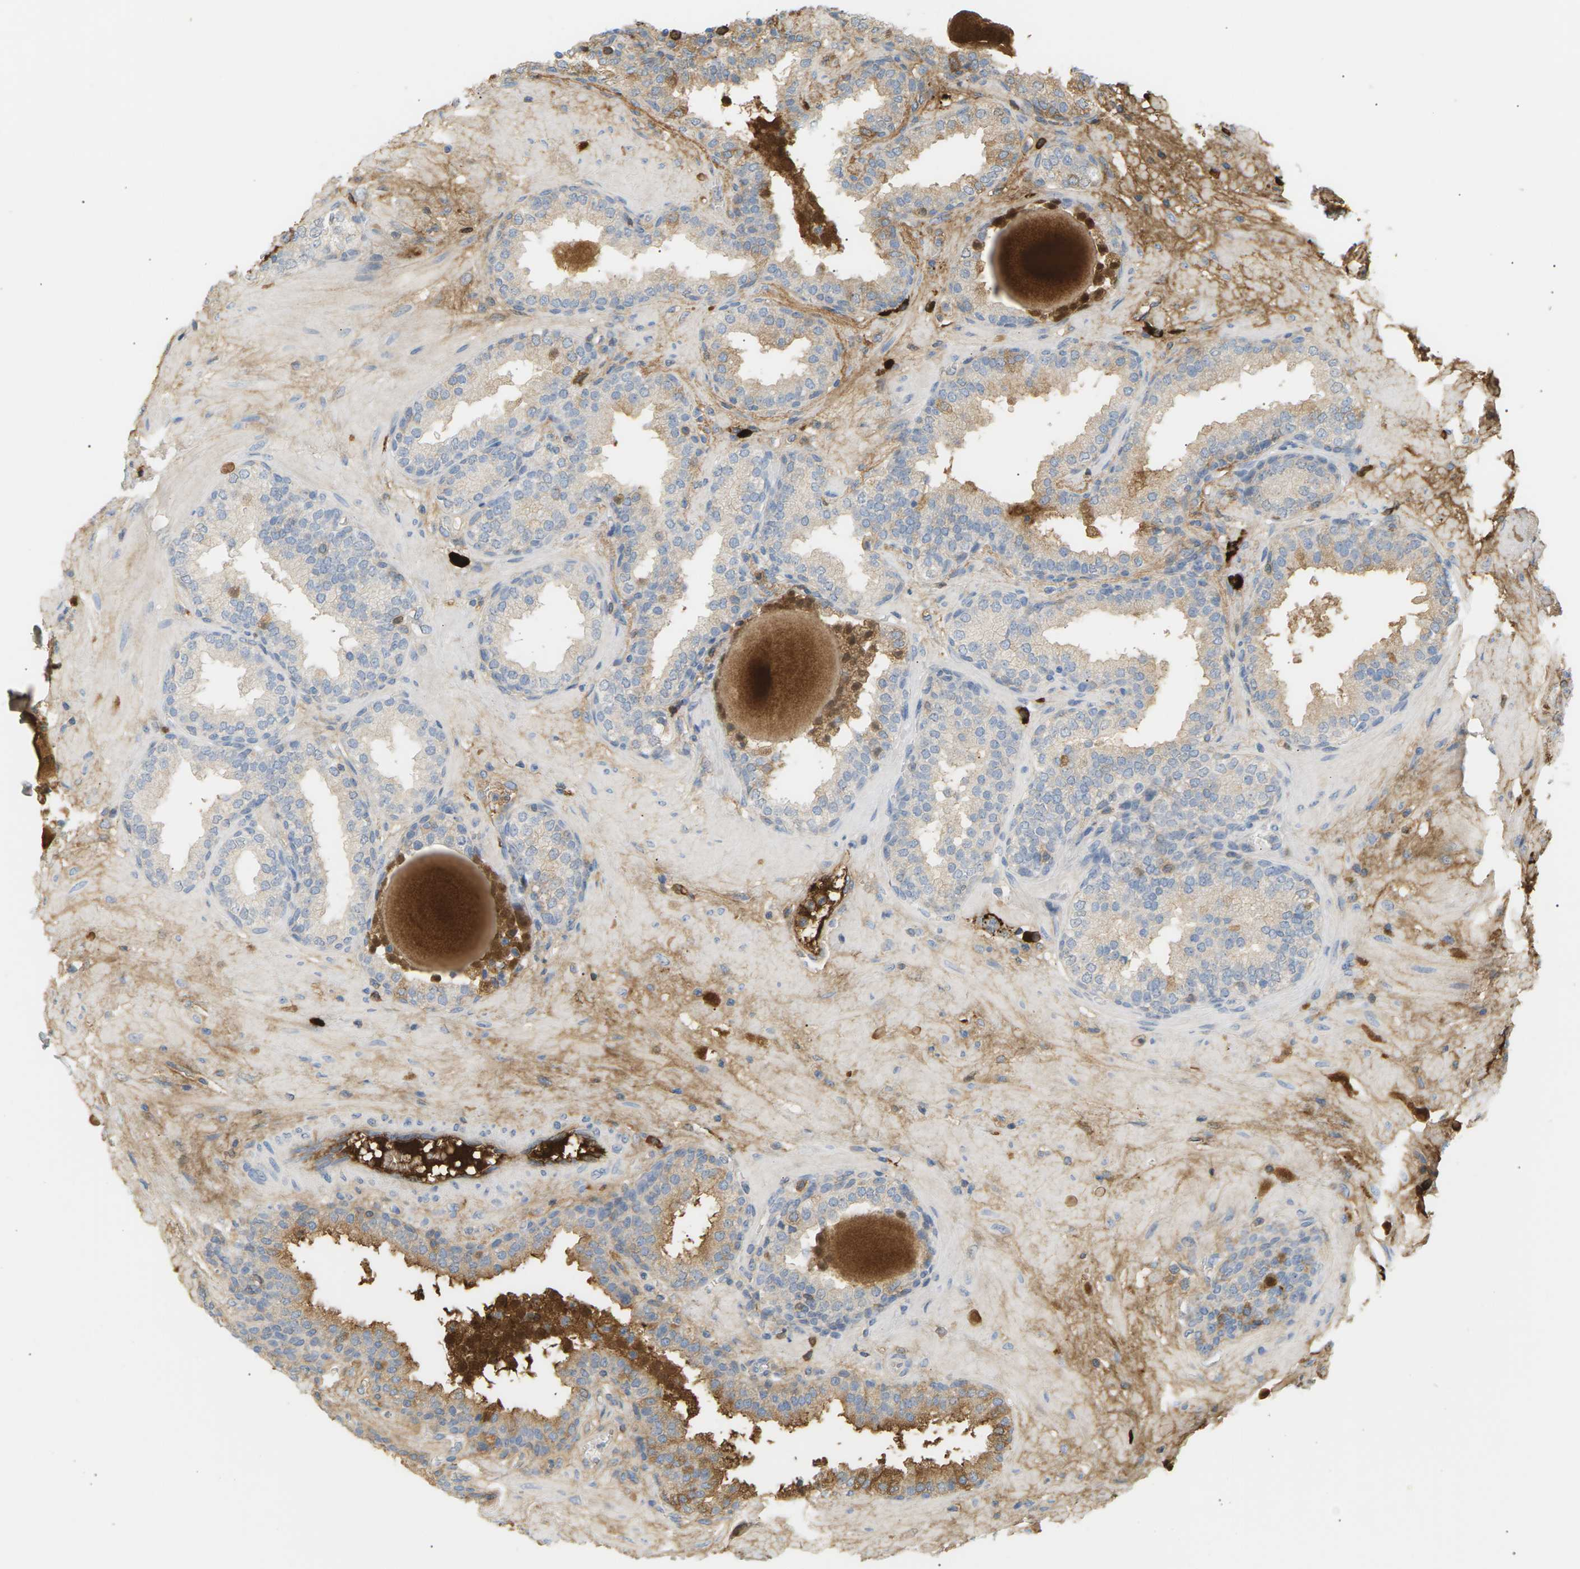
{"staining": {"intensity": "weak", "quantity": "<25%", "location": "cytoplasmic/membranous"}, "tissue": "prostate", "cell_type": "Glandular cells", "image_type": "normal", "snomed": [{"axis": "morphology", "description": "Normal tissue, NOS"}, {"axis": "topography", "description": "Prostate"}], "caption": "An immunohistochemistry photomicrograph of normal prostate is shown. There is no staining in glandular cells of prostate.", "gene": "IGLC3", "patient": {"sex": "male", "age": 51}}